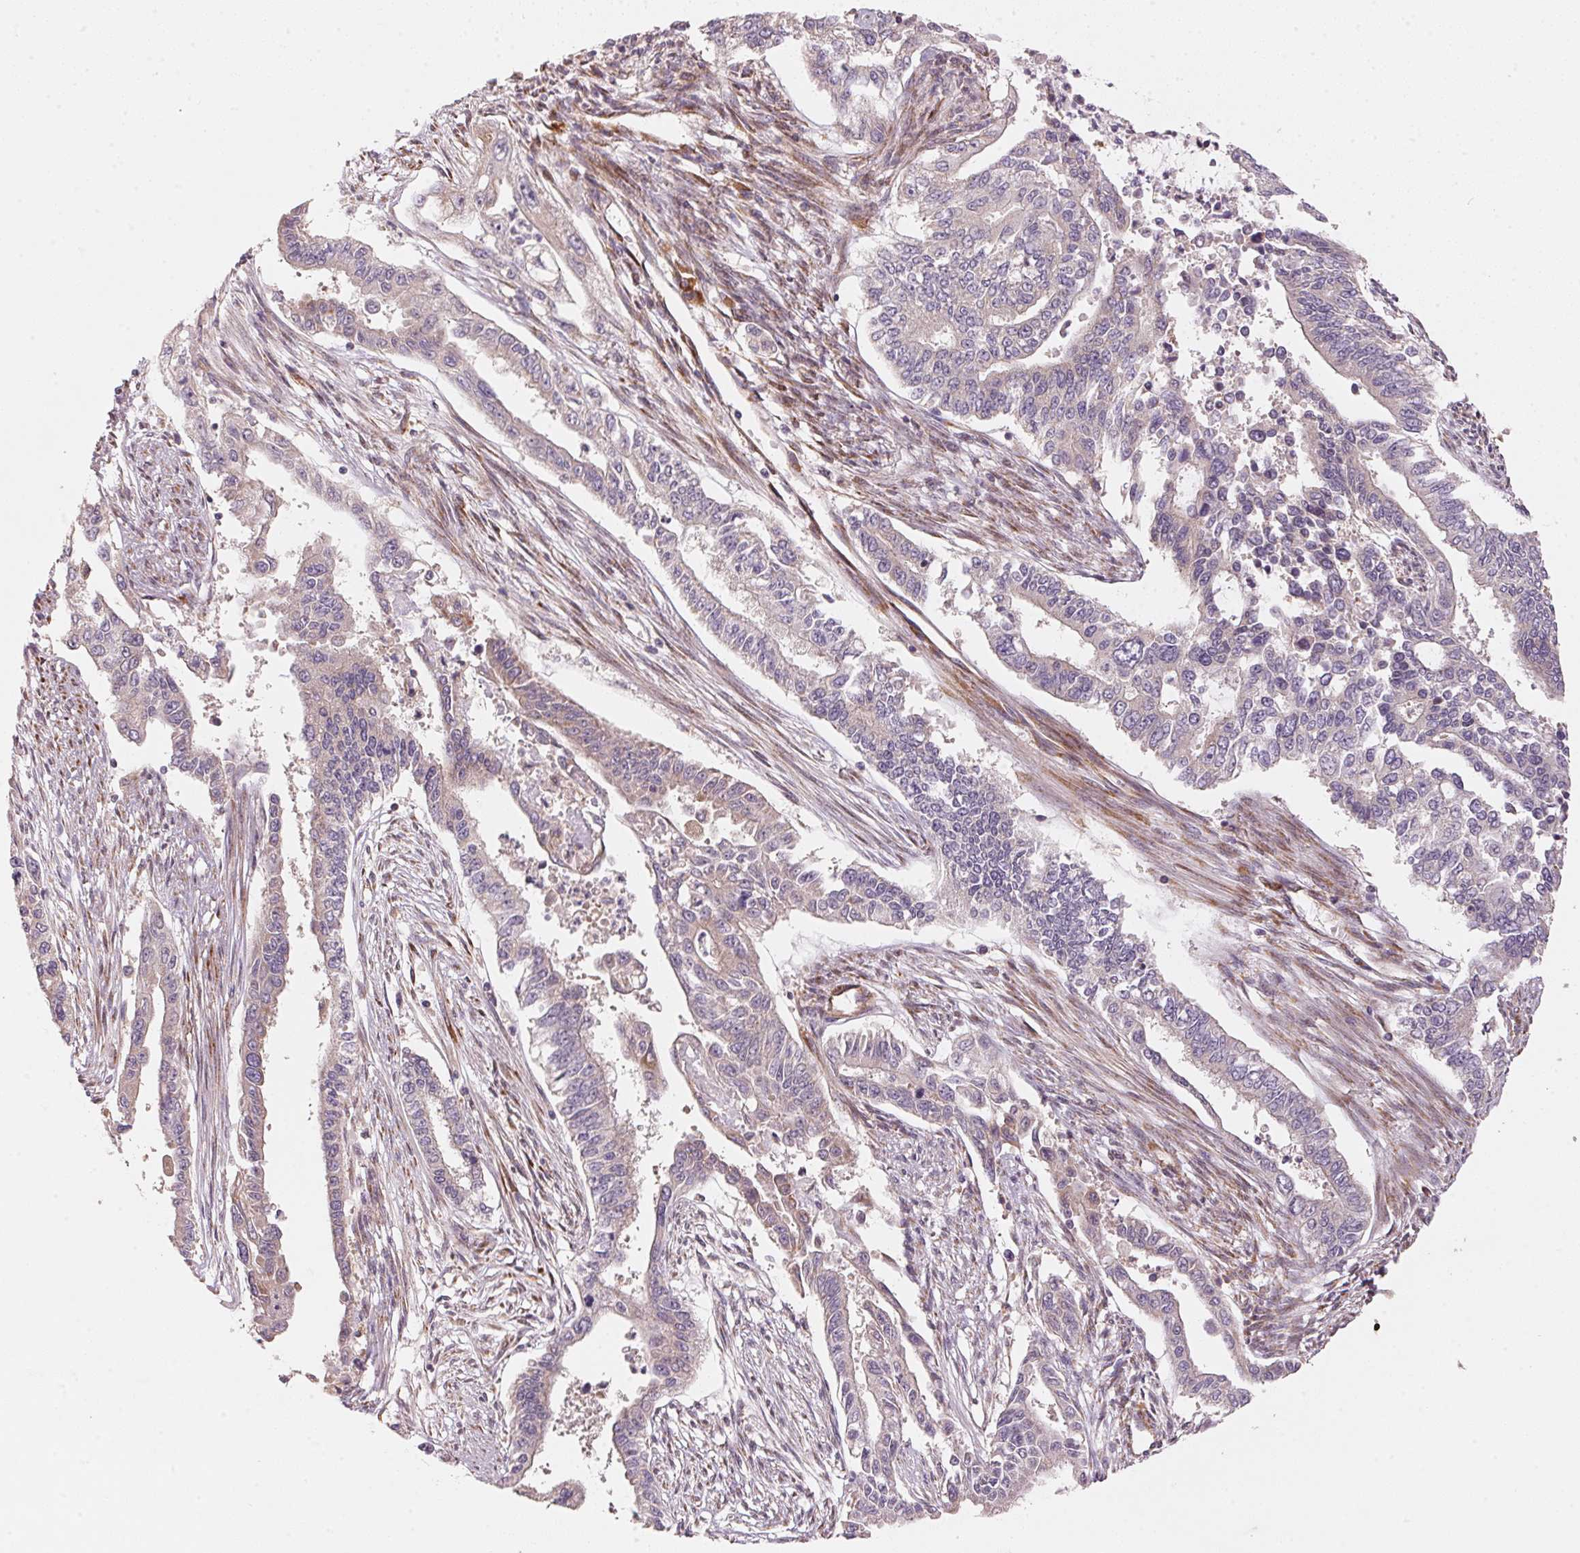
{"staining": {"intensity": "weak", "quantity": "<25%", "location": "cytoplasmic/membranous"}, "tissue": "endometrial cancer", "cell_type": "Tumor cells", "image_type": "cancer", "snomed": [{"axis": "morphology", "description": "Adenocarcinoma, NOS"}, {"axis": "topography", "description": "Uterus"}], "caption": "An immunohistochemistry micrograph of adenocarcinoma (endometrial) is shown. There is no staining in tumor cells of adenocarcinoma (endometrial).", "gene": "BLOC1S2", "patient": {"sex": "female", "age": 59}}